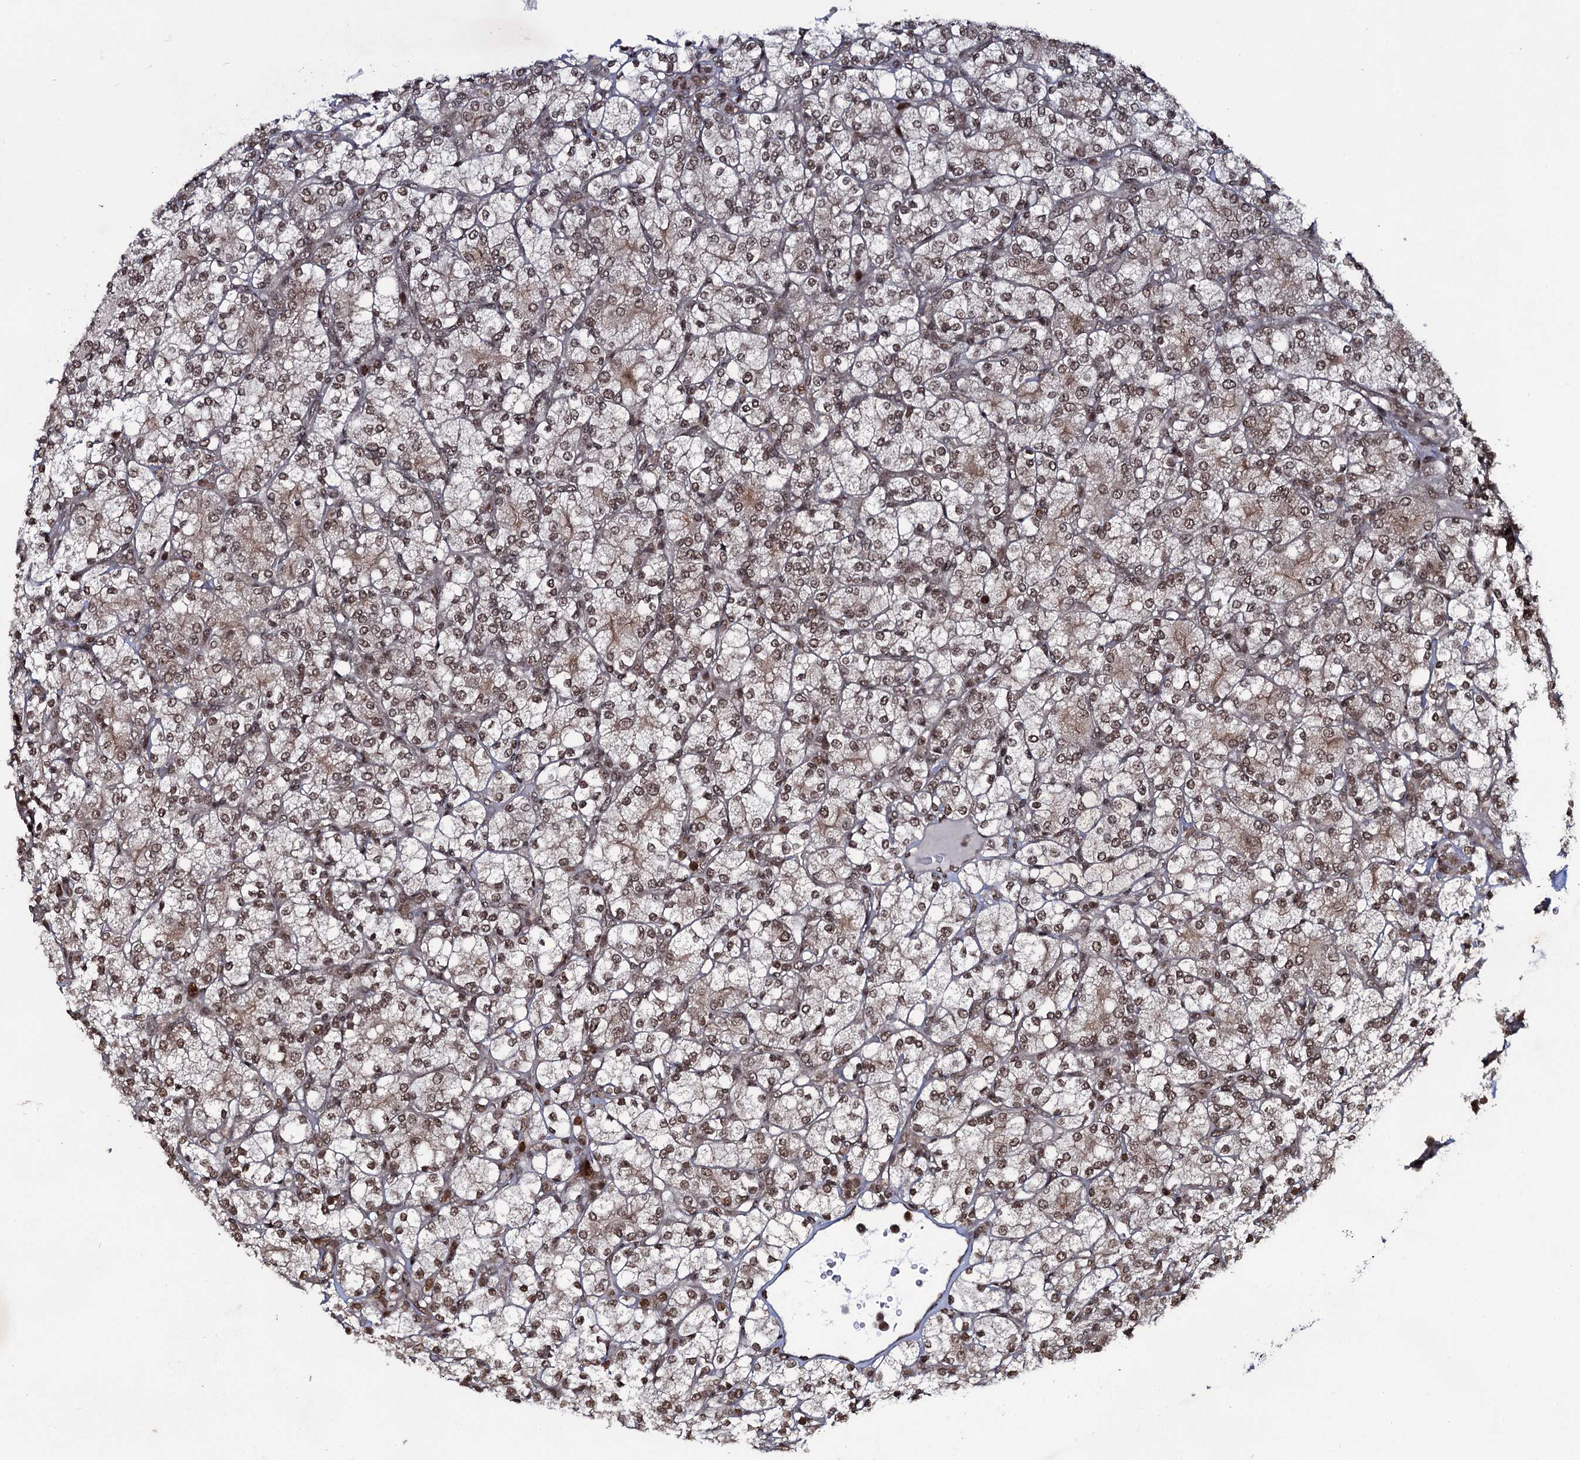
{"staining": {"intensity": "moderate", "quantity": ">75%", "location": "nuclear"}, "tissue": "renal cancer", "cell_type": "Tumor cells", "image_type": "cancer", "snomed": [{"axis": "morphology", "description": "Adenocarcinoma, NOS"}, {"axis": "topography", "description": "Kidney"}], "caption": "This photomicrograph reveals immunohistochemistry staining of renal cancer, with medium moderate nuclear staining in approximately >75% of tumor cells.", "gene": "ZNF169", "patient": {"sex": "male", "age": 77}}